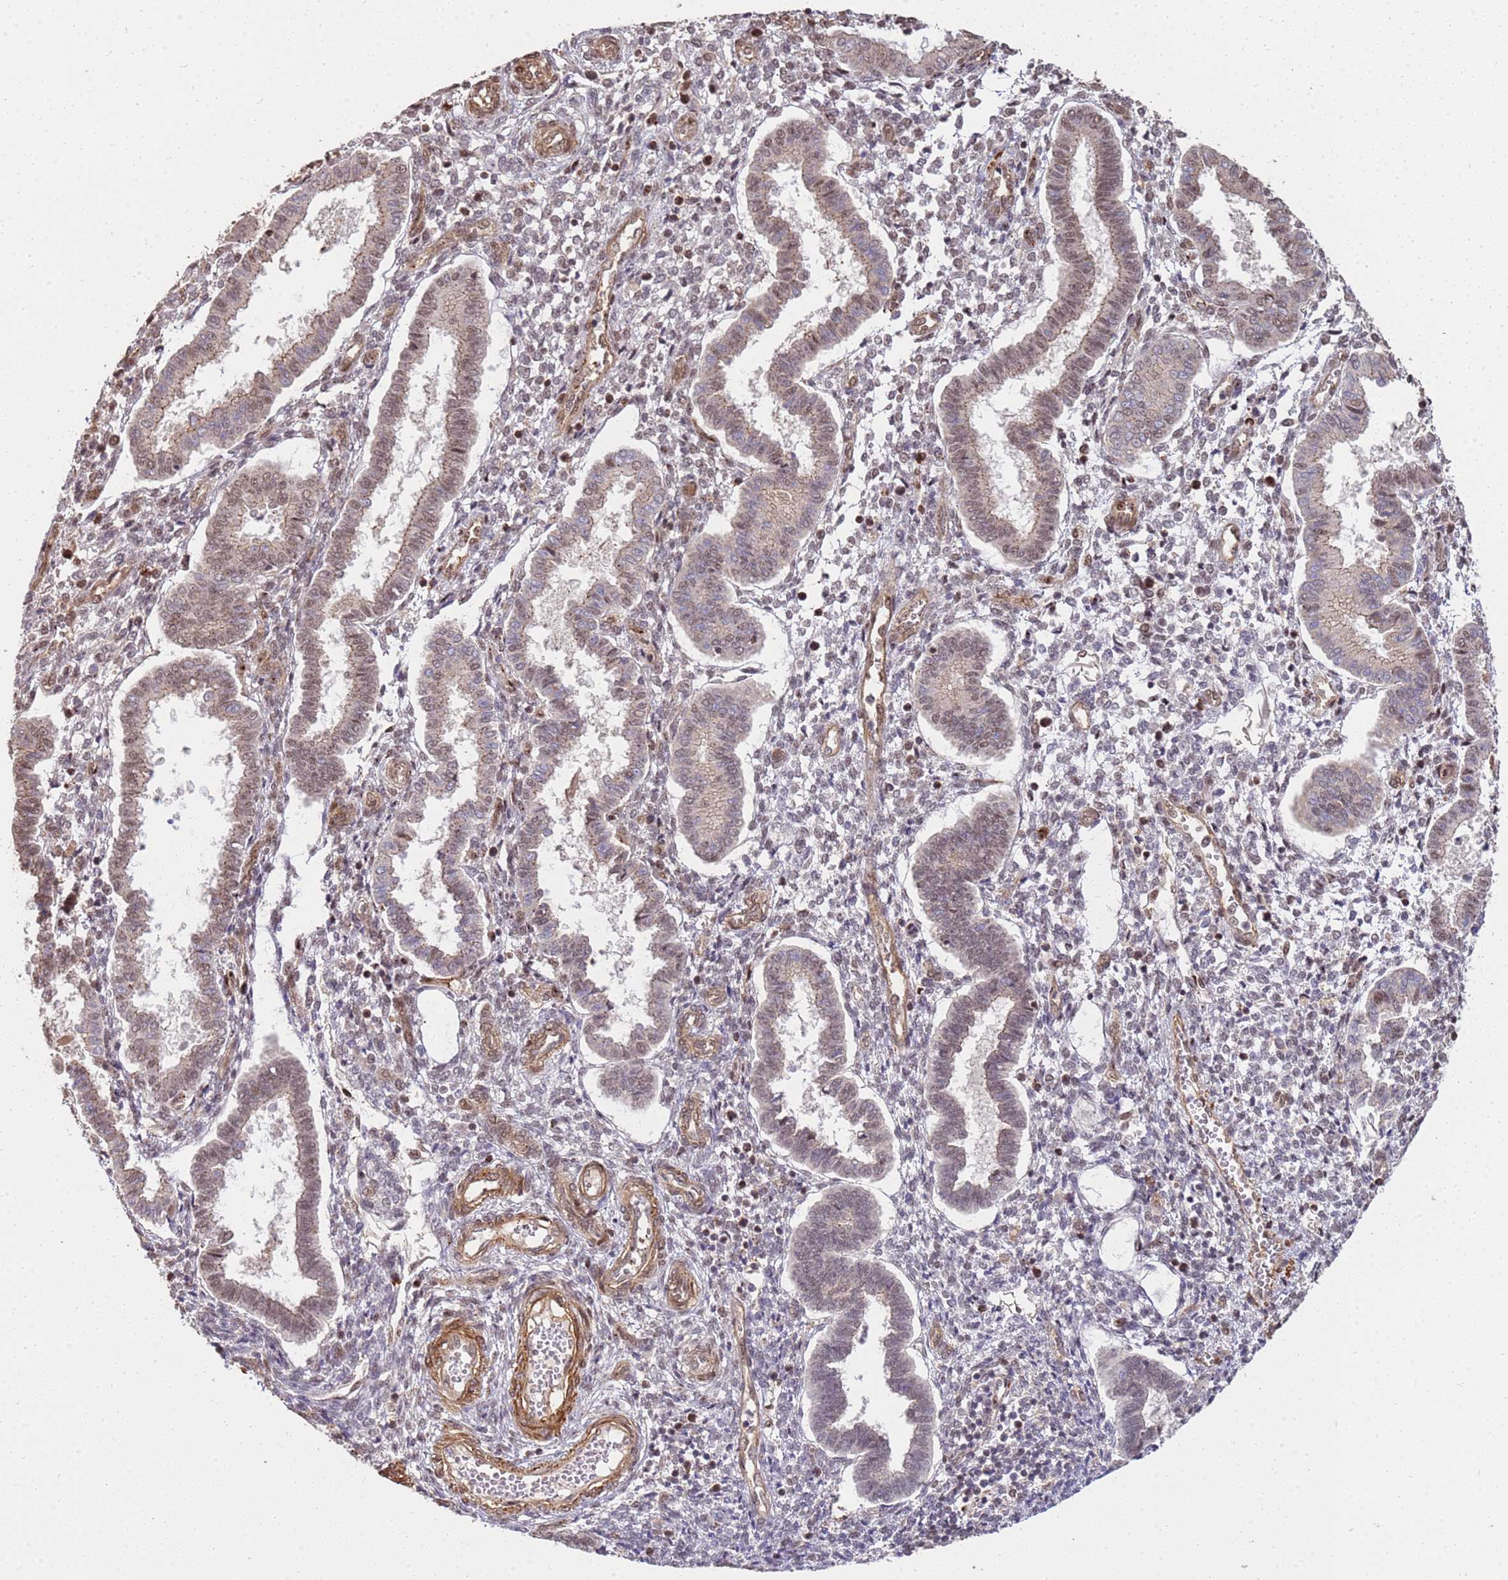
{"staining": {"intensity": "weak", "quantity": "<25%", "location": "nuclear"}, "tissue": "endometrium", "cell_type": "Cells in endometrial stroma", "image_type": "normal", "snomed": [{"axis": "morphology", "description": "Normal tissue, NOS"}, {"axis": "topography", "description": "Endometrium"}], "caption": "The IHC image has no significant staining in cells in endometrial stroma of endometrium. (Stains: DAB immunohistochemistry with hematoxylin counter stain, Microscopy: brightfield microscopy at high magnification).", "gene": "ST18", "patient": {"sex": "female", "age": 24}}